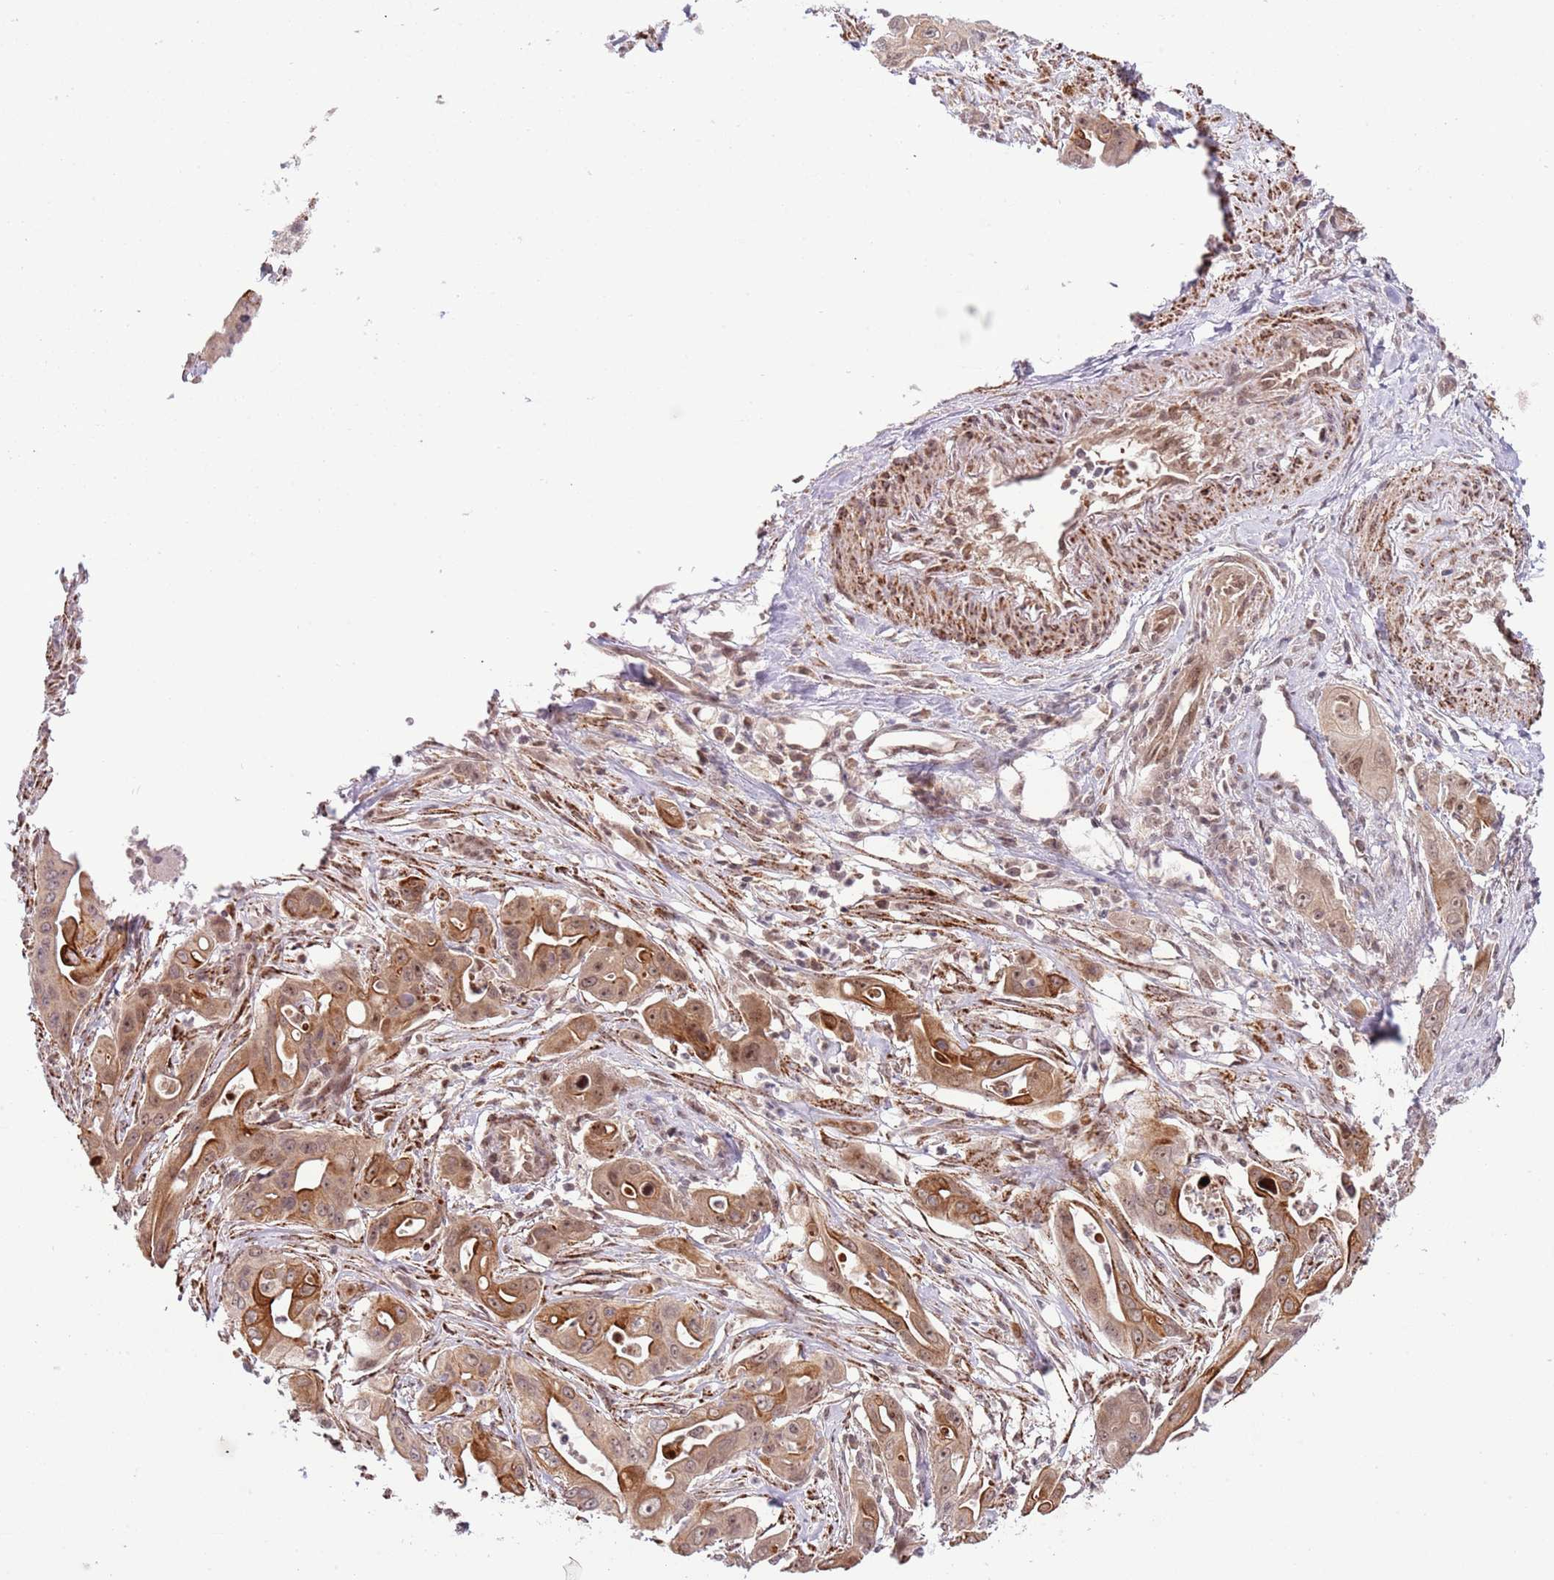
{"staining": {"intensity": "moderate", "quantity": ">75%", "location": "cytoplasmic/membranous,nuclear"}, "tissue": "ovarian cancer", "cell_type": "Tumor cells", "image_type": "cancer", "snomed": [{"axis": "morphology", "description": "Cystadenocarcinoma, mucinous, NOS"}, {"axis": "topography", "description": "Ovary"}], "caption": "Immunohistochemistry (IHC) (DAB (3,3'-diaminobenzidine)) staining of mucinous cystadenocarcinoma (ovarian) reveals moderate cytoplasmic/membranous and nuclear protein positivity in about >75% of tumor cells.", "gene": "CHD1", "patient": {"sex": "female", "age": 70}}